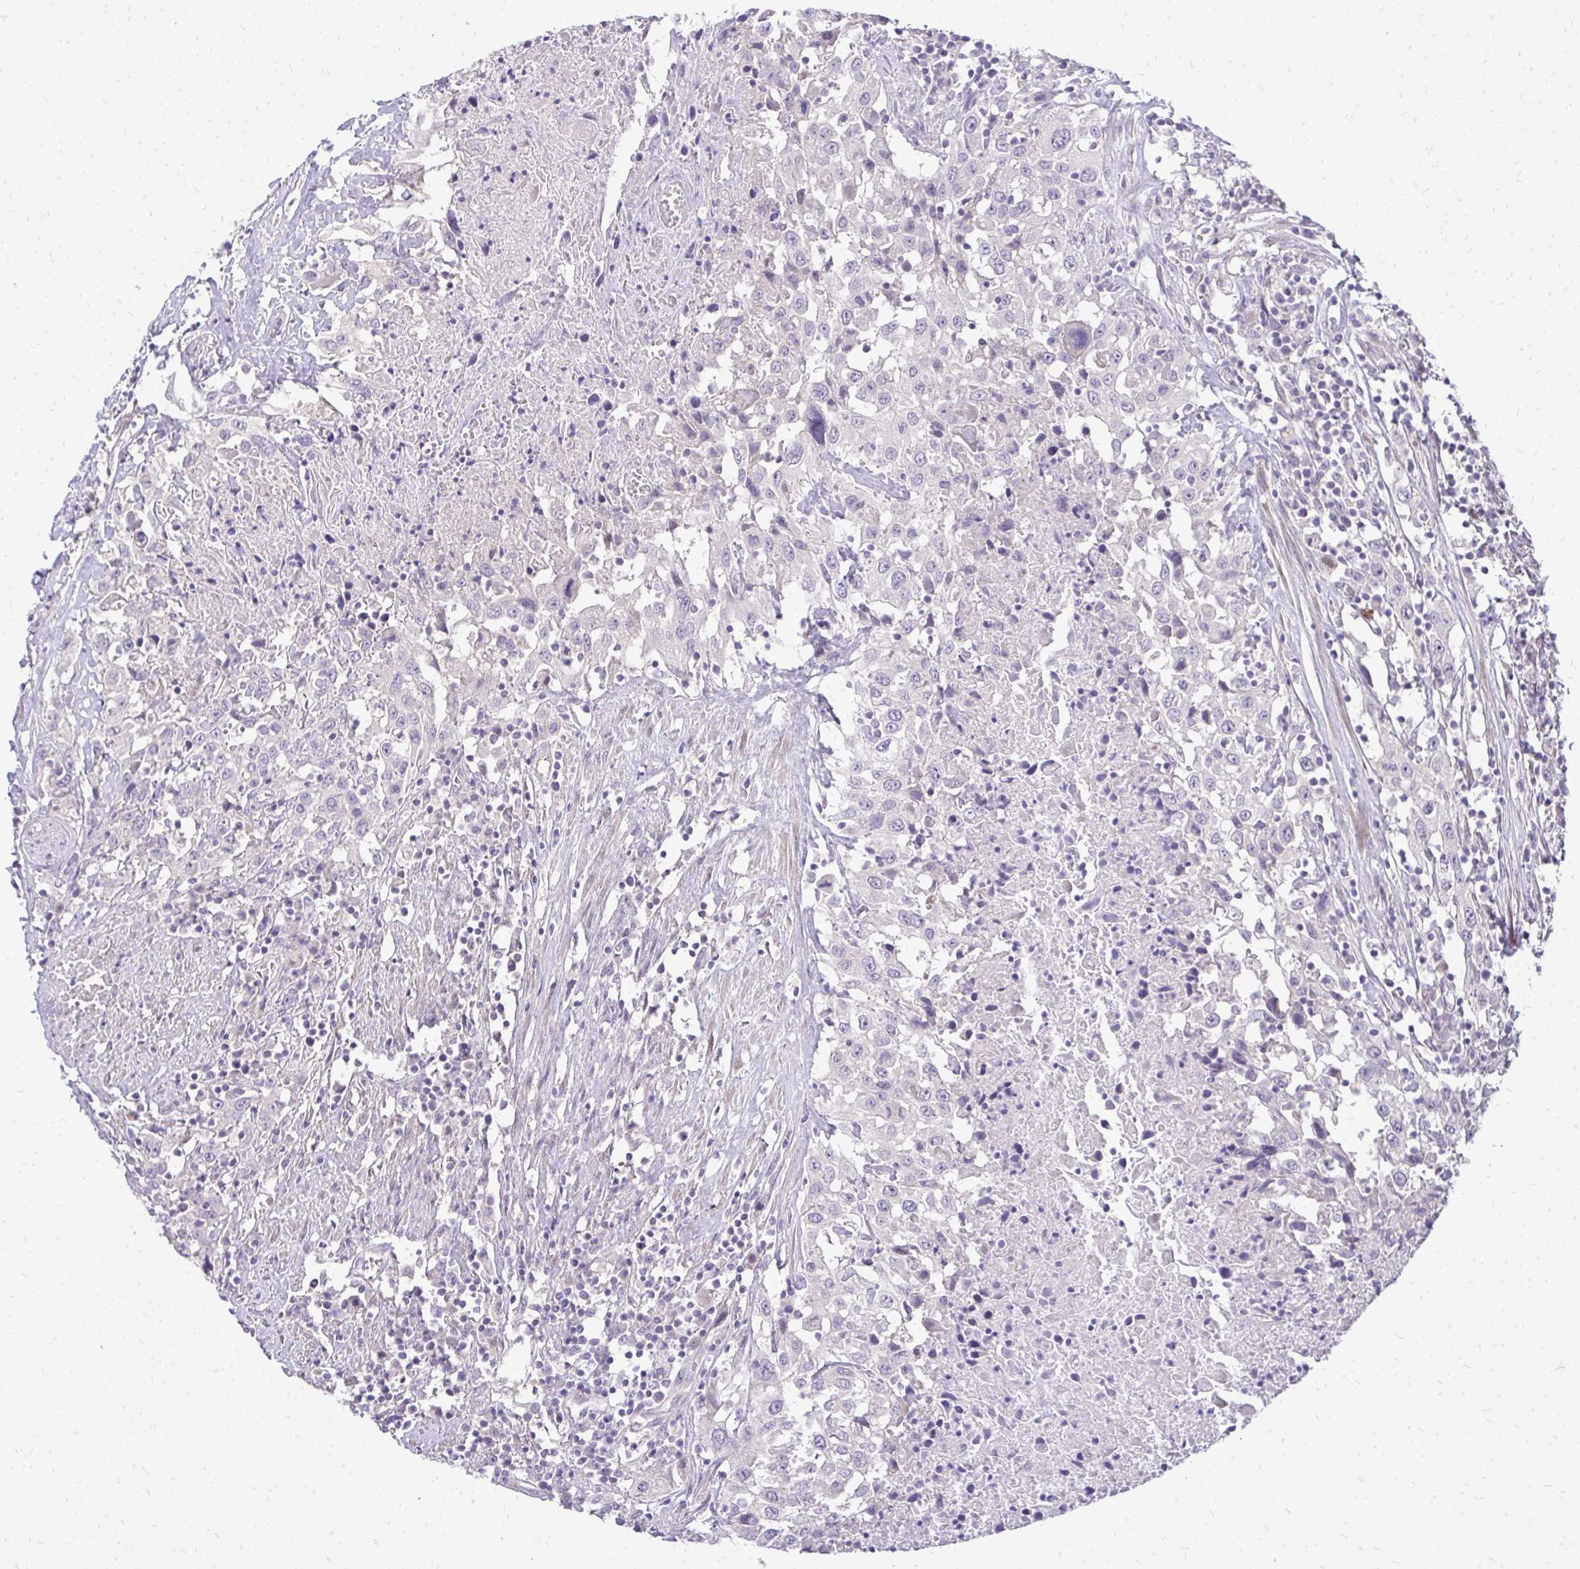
{"staining": {"intensity": "negative", "quantity": "none", "location": "none"}, "tissue": "urothelial cancer", "cell_type": "Tumor cells", "image_type": "cancer", "snomed": [{"axis": "morphology", "description": "Urothelial carcinoma, High grade"}, {"axis": "topography", "description": "Urinary bladder"}], "caption": "Immunohistochemical staining of high-grade urothelial carcinoma shows no significant positivity in tumor cells.", "gene": "OR8D1", "patient": {"sex": "male", "age": 61}}